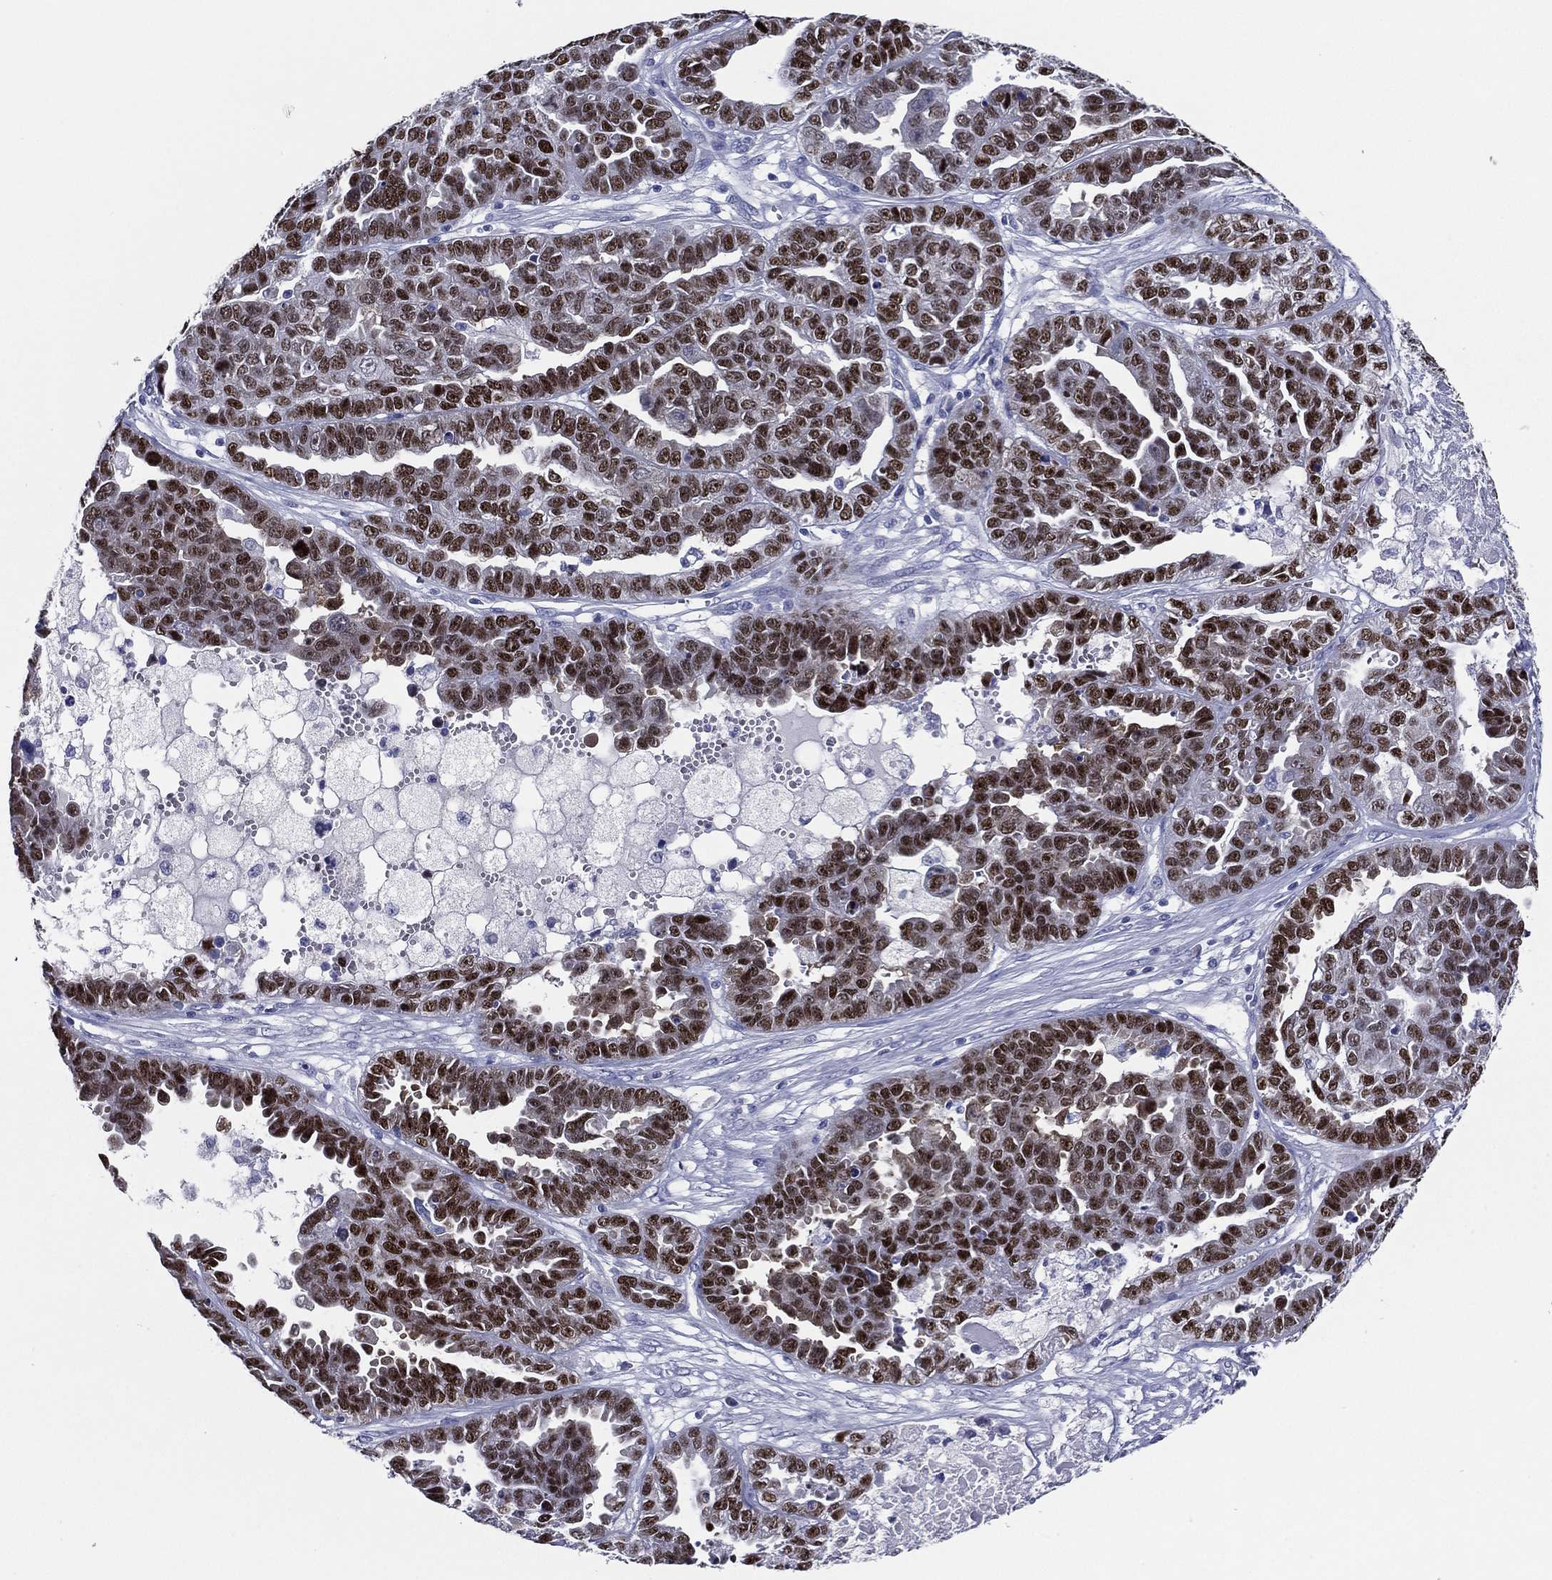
{"staining": {"intensity": "strong", "quantity": ">75%", "location": "nuclear"}, "tissue": "ovarian cancer", "cell_type": "Tumor cells", "image_type": "cancer", "snomed": [{"axis": "morphology", "description": "Cystadenocarcinoma, serous, NOS"}, {"axis": "topography", "description": "Ovary"}], "caption": "Protein expression analysis of human ovarian cancer reveals strong nuclear expression in approximately >75% of tumor cells.", "gene": "TFAP2A", "patient": {"sex": "female", "age": 87}}